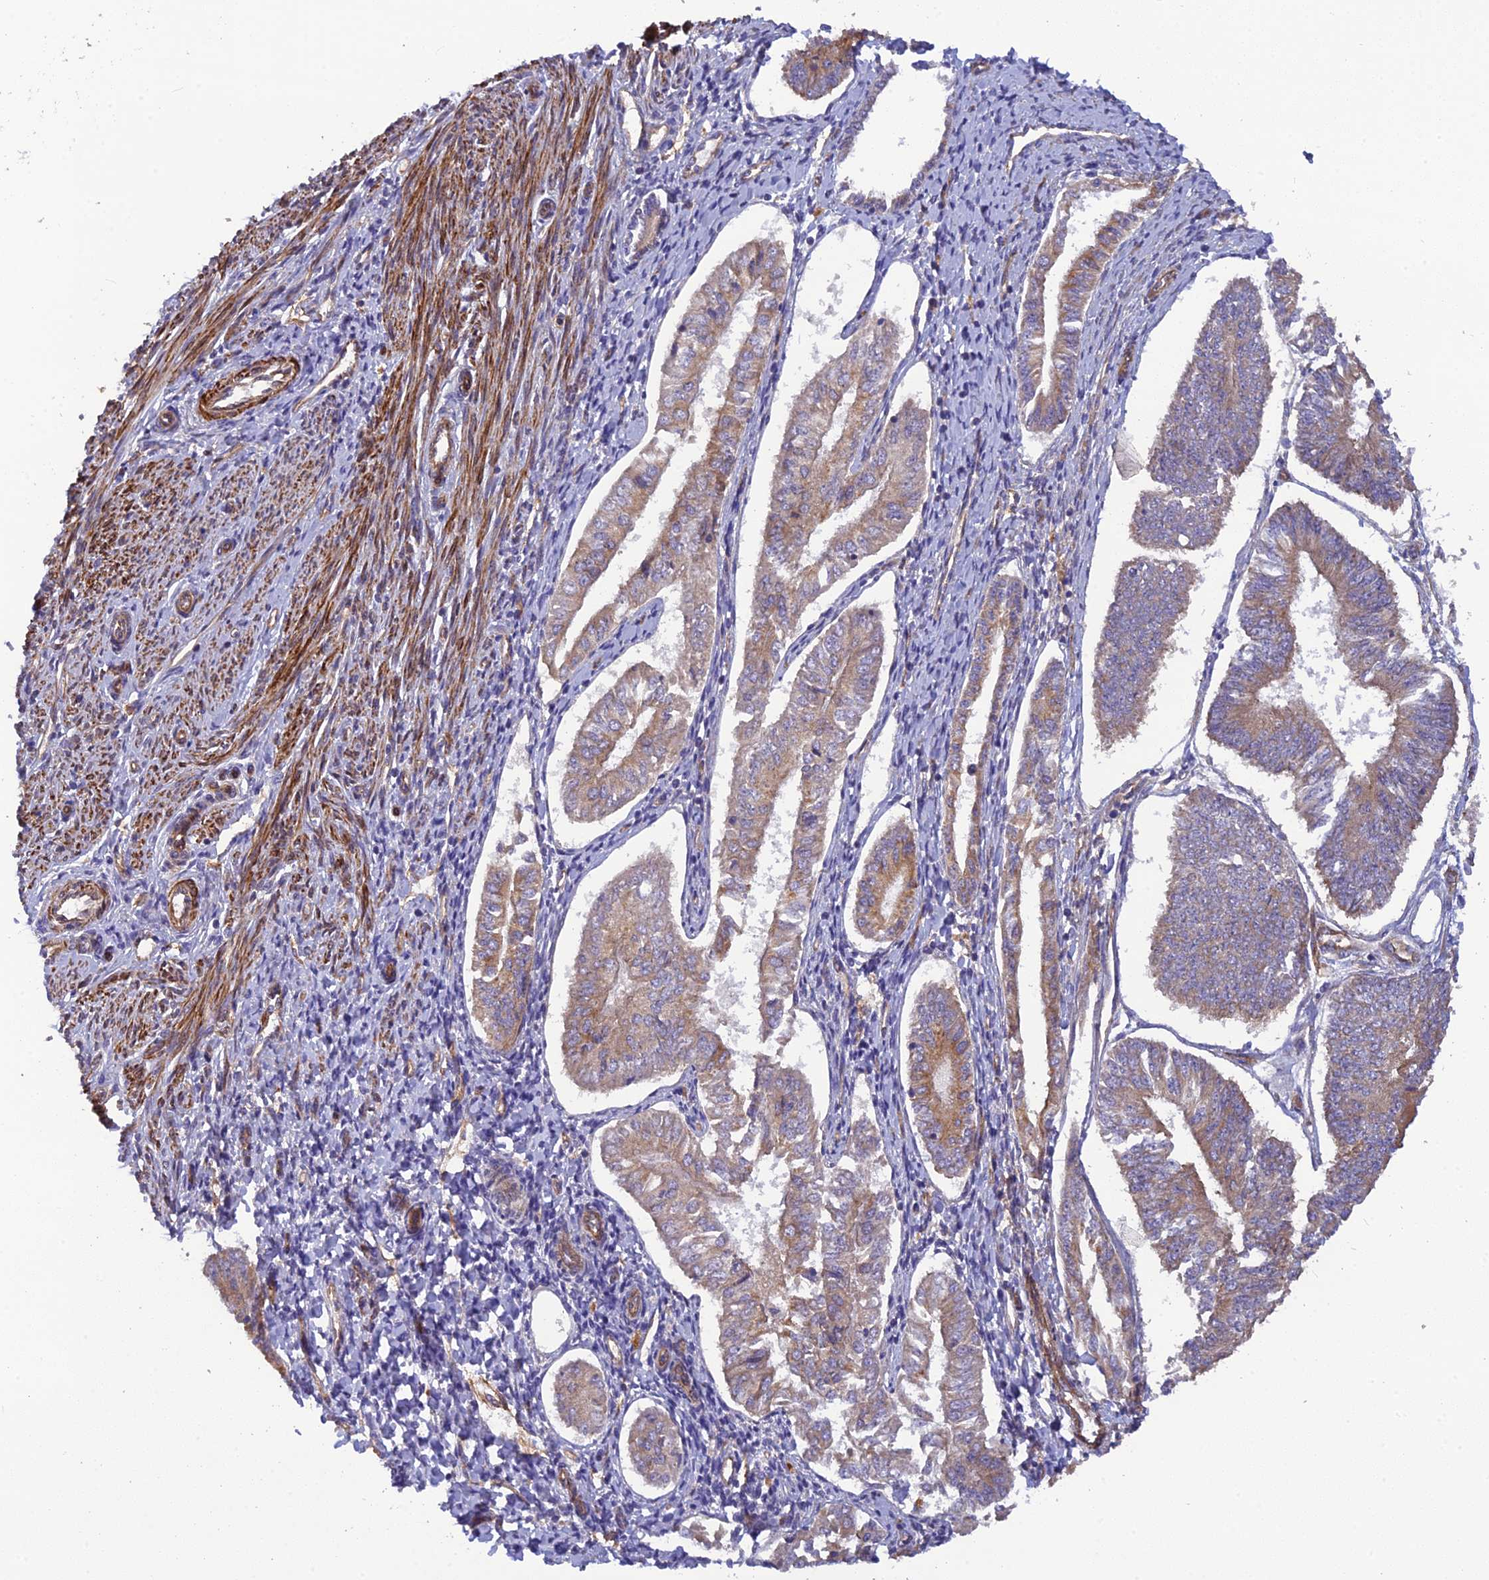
{"staining": {"intensity": "moderate", "quantity": ">75%", "location": "cytoplasmic/membranous"}, "tissue": "endometrial cancer", "cell_type": "Tumor cells", "image_type": "cancer", "snomed": [{"axis": "morphology", "description": "Adenocarcinoma, NOS"}, {"axis": "topography", "description": "Endometrium"}], "caption": "This is a photomicrograph of immunohistochemistry staining of endometrial cancer (adenocarcinoma), which shows moderate positivity in the cytoplasmic/membranous of tumor cells.", "gene": "ADAMTS15", "patient": {"sex": "female", "age": 58}}